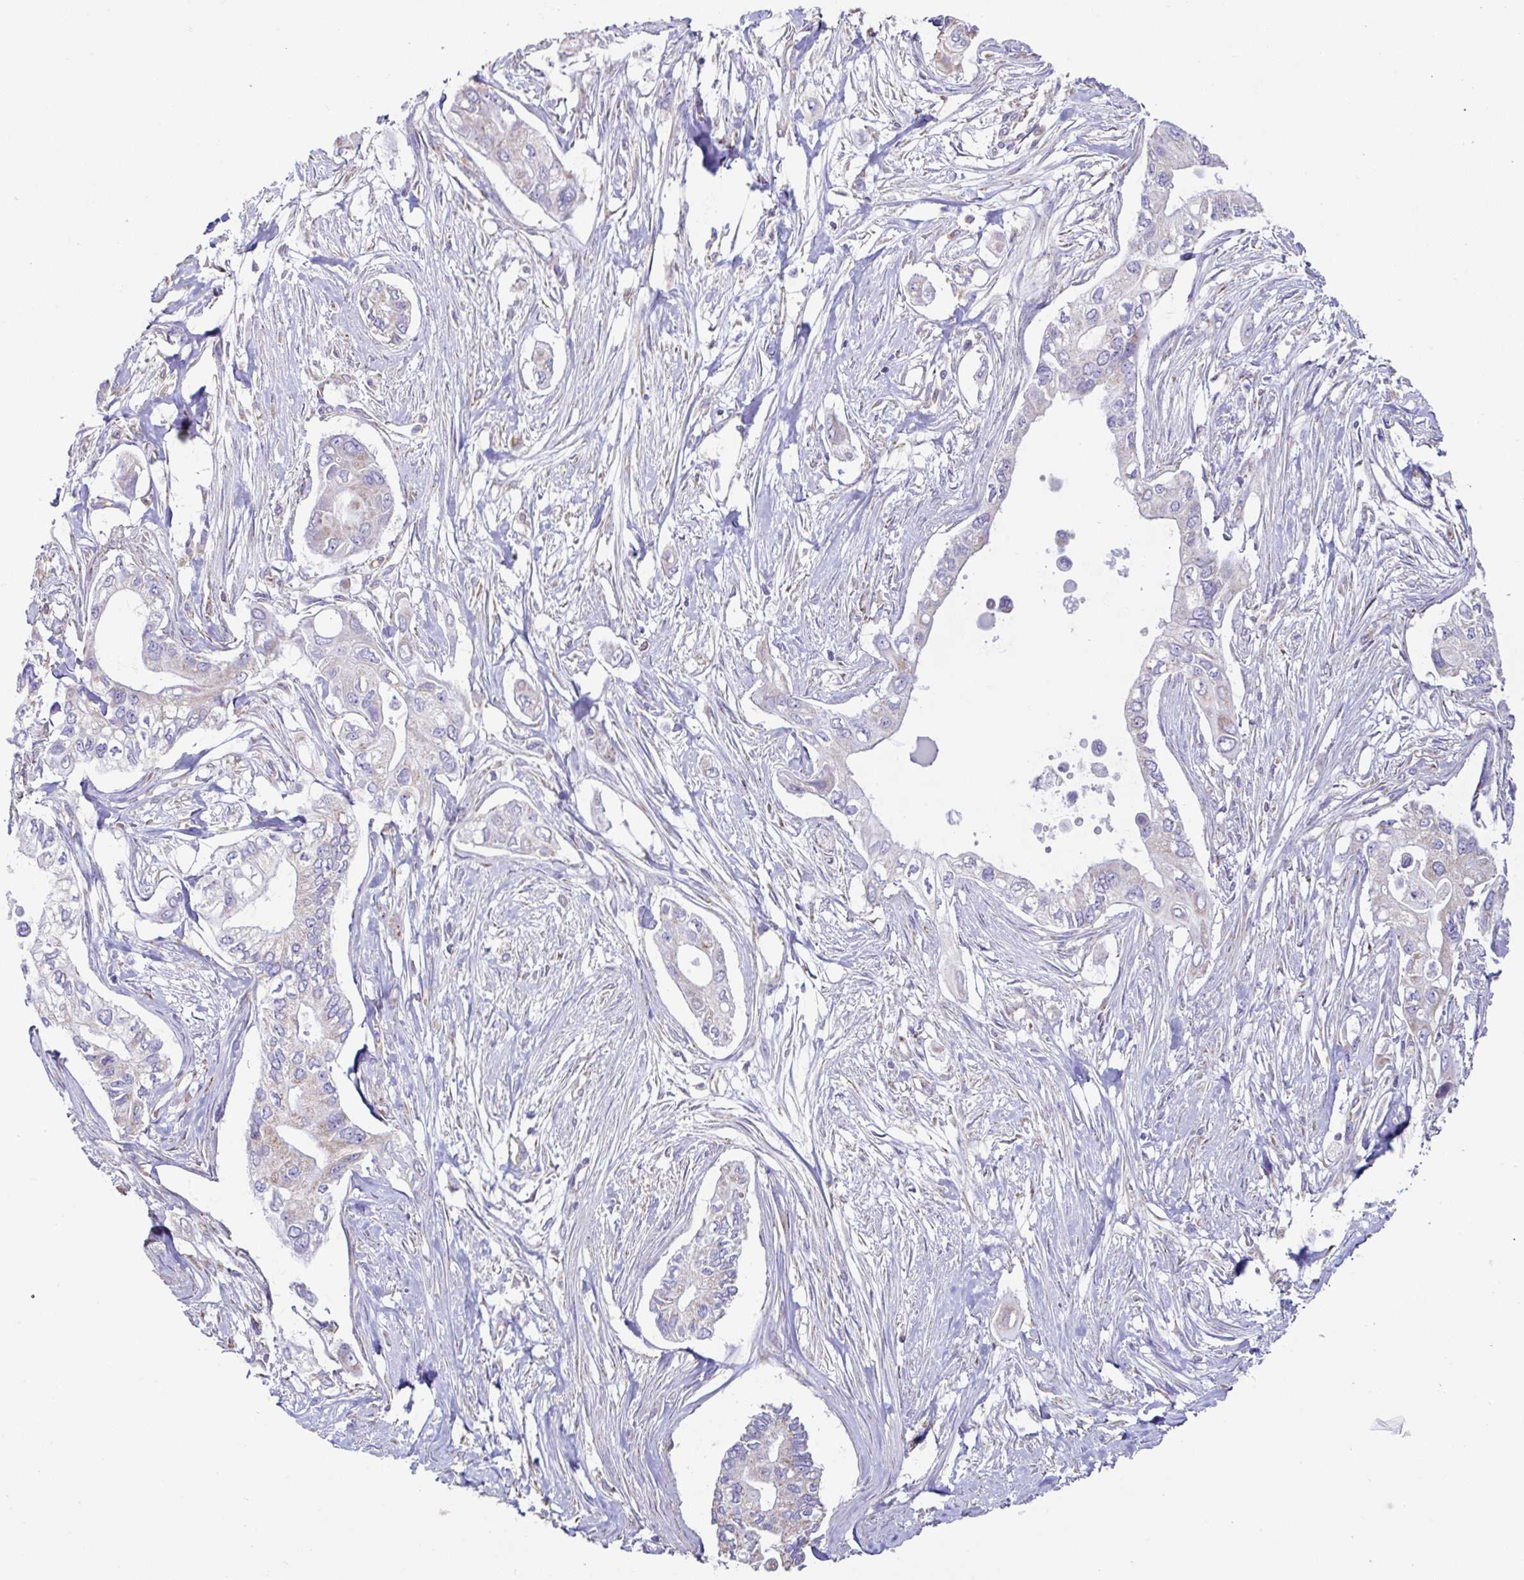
{"staining": {"intensity": "negative", "quantity": "none", "location": "none"}, "tissue": "pancreatic cancer", "cell_type": "Tumor cells", "image_type": "cancer", "snomed": [{"axis": "morphology", "description": "Adenocarcinoma, NOS"}, {"axis": "topography", "description": "Pancreas"}], "caption": "High magnification brightfield microscopy of pancreatic cancer stained with DAB (3,3'-diaminobenzidine) (brown) and counterstained with hematoxylin (blue): tumor cells show no significant positivity.", "gene": "DOK7", "patient": {"sex": "female", "age": 63}}